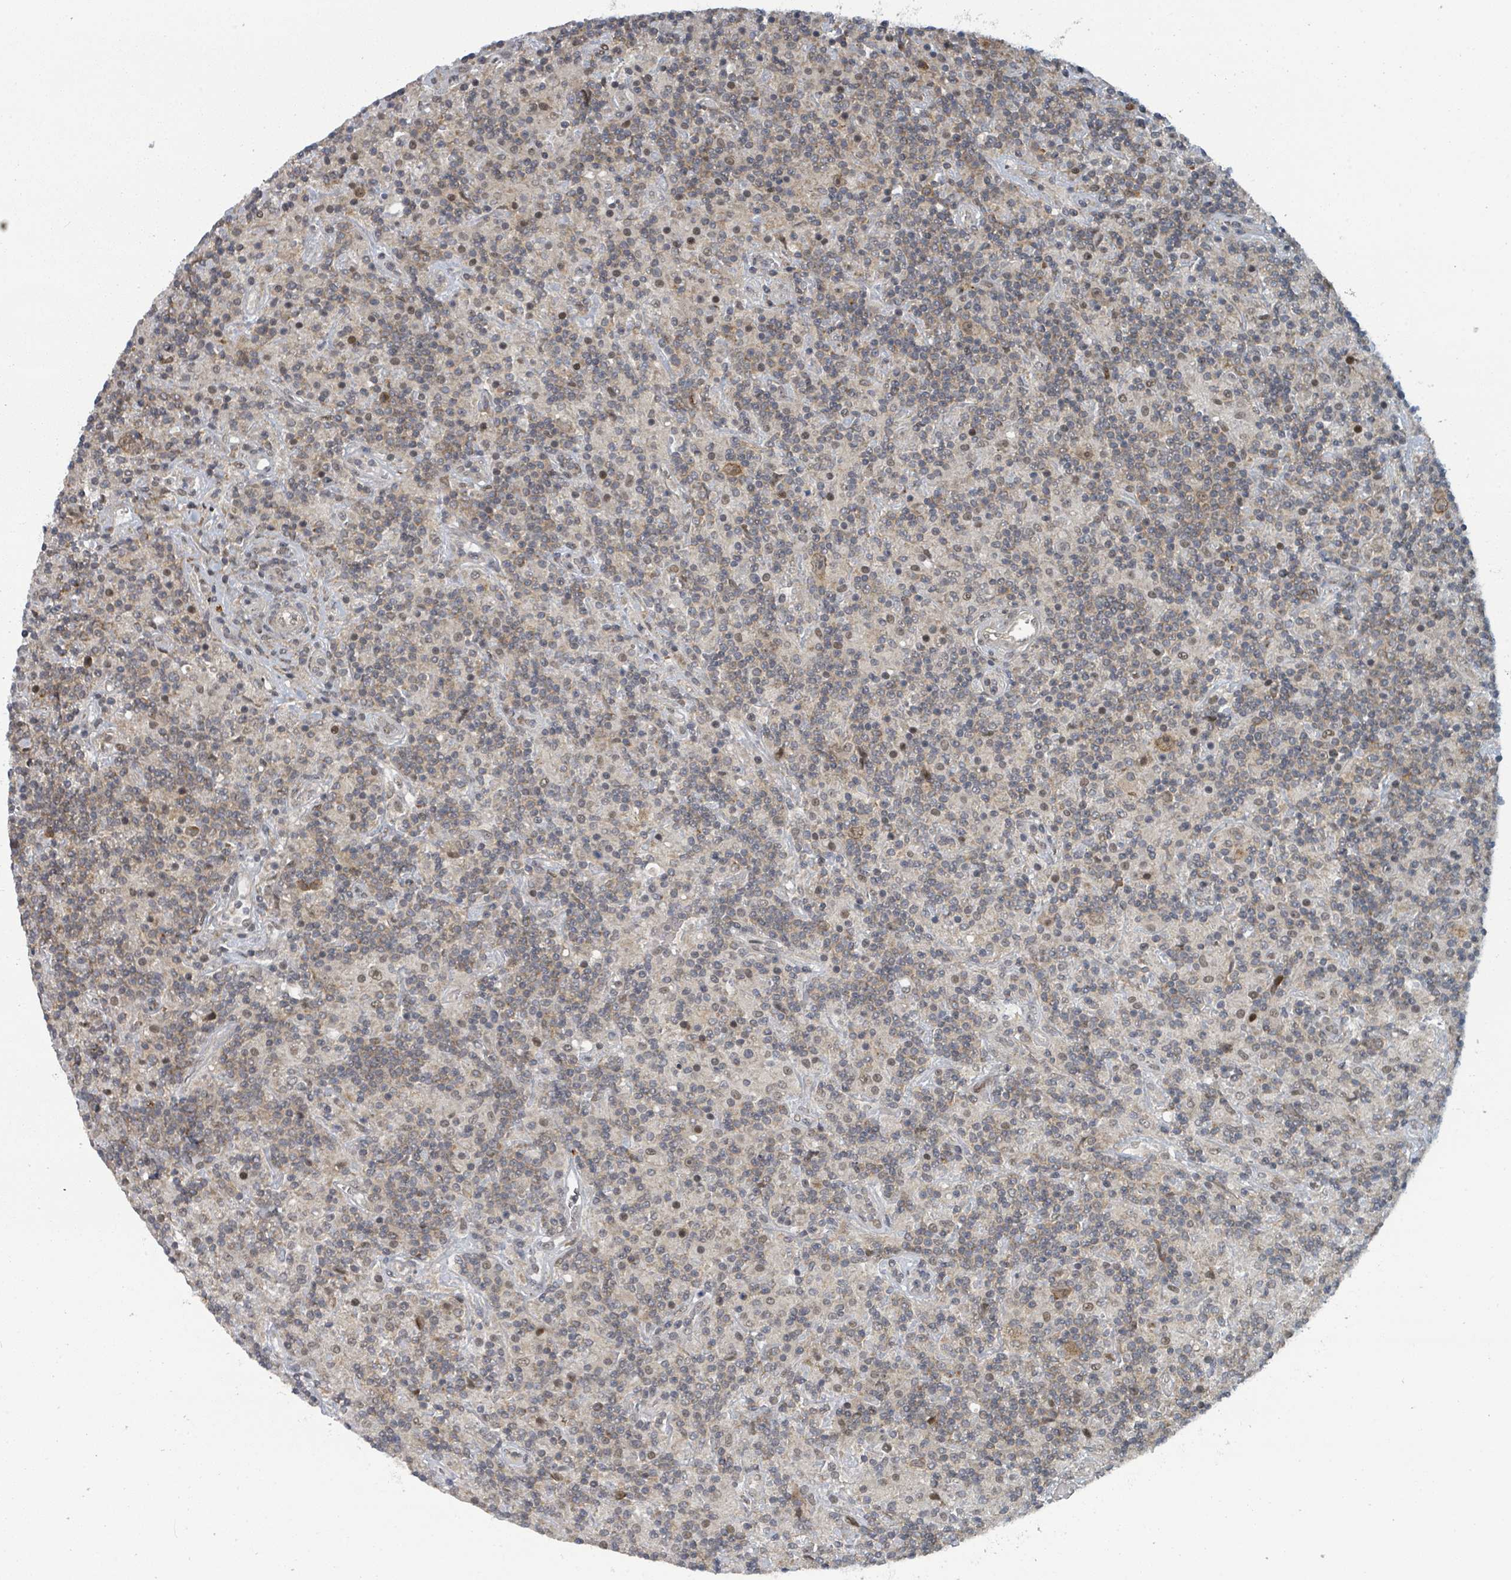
{"staining": {"intensity": "weak", "quantity": ">75%", "location": "cytoplasmic/membranous,nuclear"}, "tissue": "lymphoma", "cell_type": "Tumor cells", "image_type": "cancer", "snomed": [{"axis": "morphology", "description": "Hodgkin's disease, NOS"}, {"axis": "topography", "description": "Lymph node"}], "caption": "This is an image of IHC staining of lymphoma, which shows weak expression in the cytoplasmic/membranous and nuclear of tumor cells.", "gene": "GTF3C1", "patient": {"sex": "male", "age": 70}}